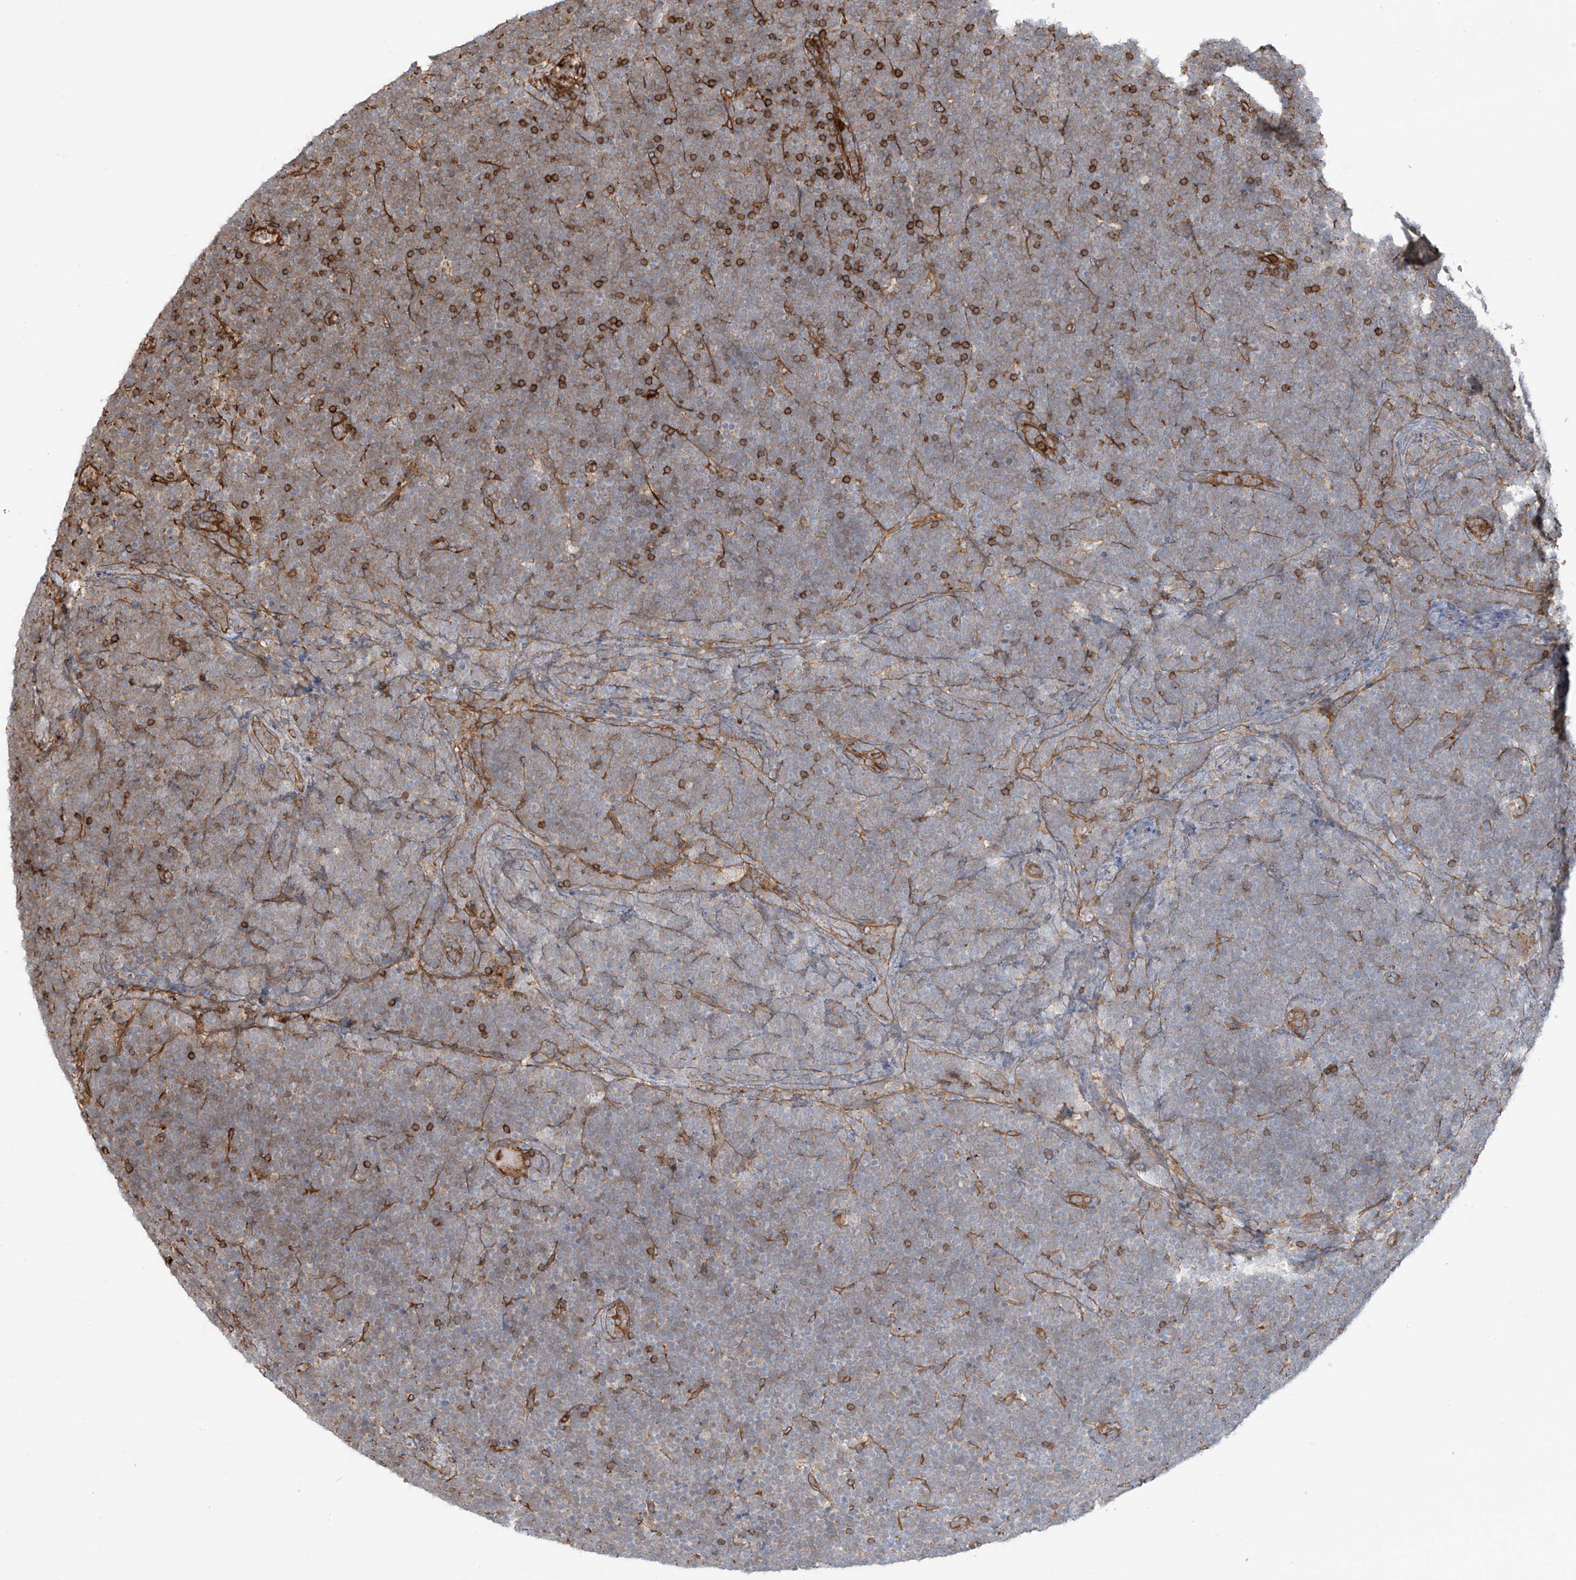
{"staining": {"intensity": "moderate", "quantity": "25%-75%", "location": "cytoplasmic/membranous"}, "tissue": "lymphoma", "cell_type": "Tumor cells", "image_type": "cancer", "snomed": [{"axis": "morphology", "description": "Malignant lymphoma, non-Hodgkin's type, High grade"}, {"axis": "topography", "description": "Lymph node"}], "caption": "This photomicrograph demonstrates malignant lymphoma, non-Hodgkin's type (high-grade) stained with IHC to label a protein in brown. The cytoplasmic/membranous of tumor cells show moderate positivity for the protein. Nuclei are counter-stained blue.", "gene": "SLC9A2", "patient": {"sex": "male", "age": 13}}